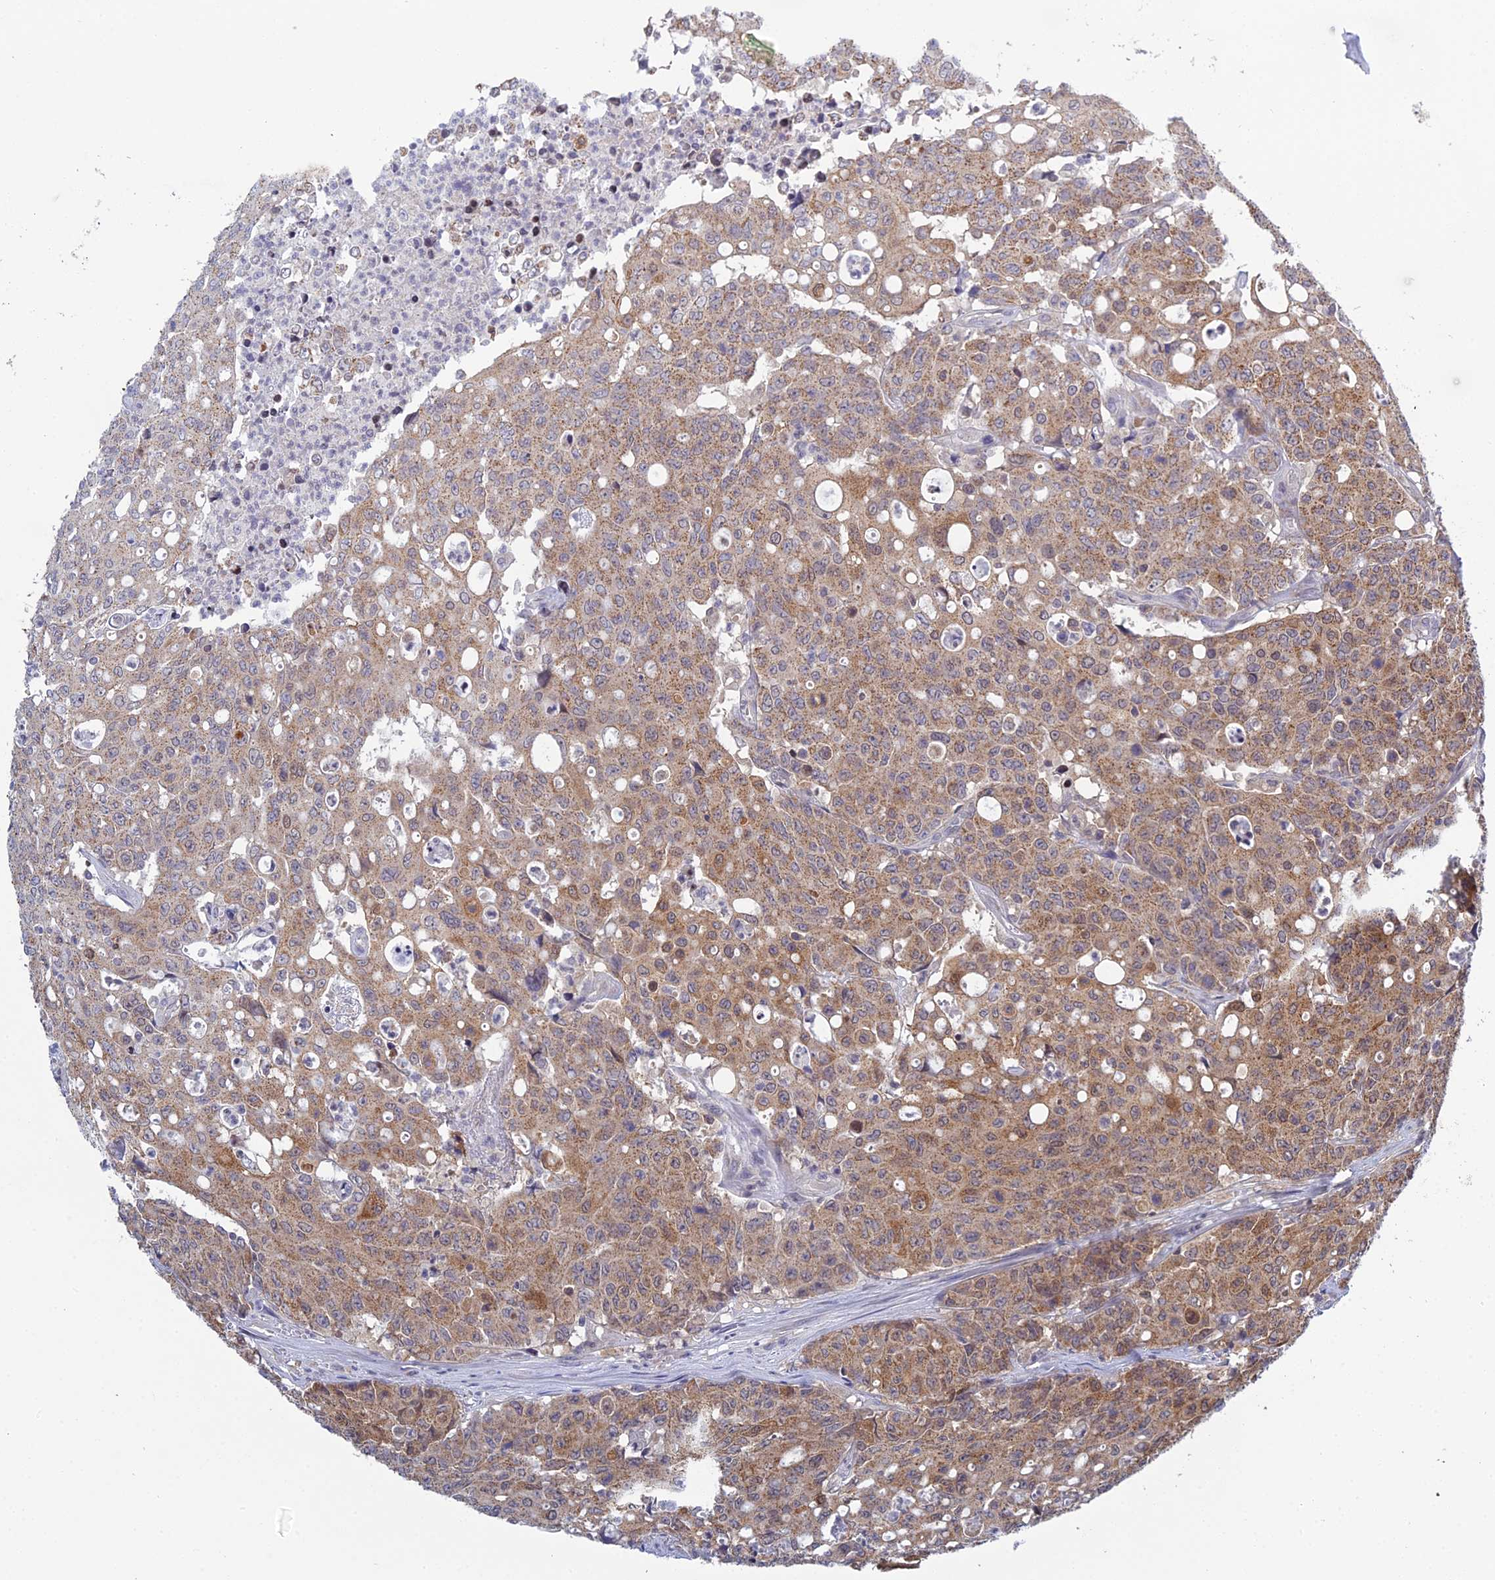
{"staining": {"intensity": "moderate", "quantity": ">75%", "location": "cytoplasmic/membranous"}, "tissue": "colorectal cancer", "cell_type": "Tumor cells", "image_type": "cancer", "snomed": [{"axis": "morphology", "description": "Adenocarcinoma, NOS"}, {"axis": "topography", "description": "Colon"}], "caption": "This histopathology image shows immunohistochemistry staining of human colorectal cancer, with medium moderate cytoplasmic/membranous positivity in about >75% of tumor cells.", "gene": "ELOA2", "patient": {"sex": "male", "age": 51}}